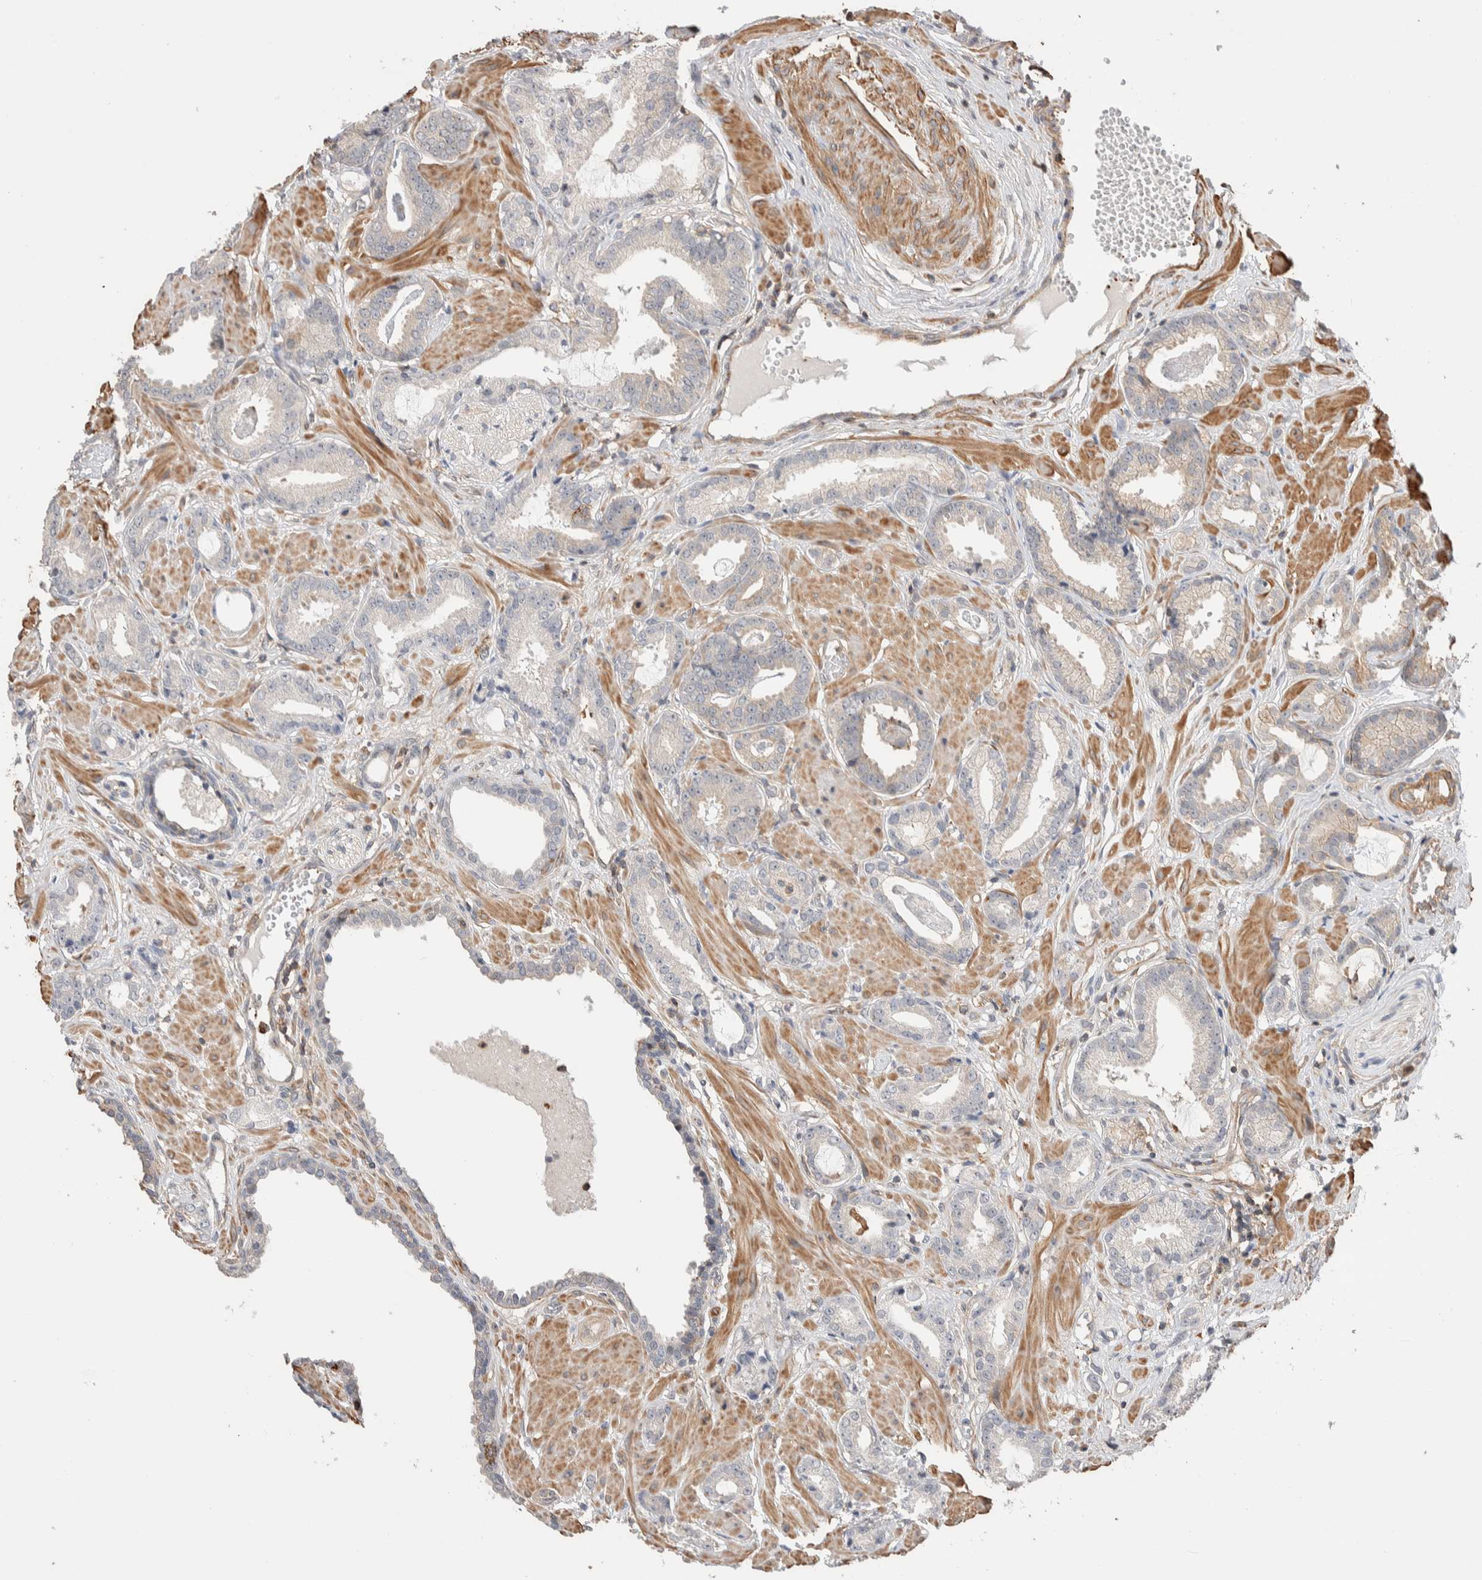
{"staining": {"intensity": "negative", "quantity": "none", "location": "none"}, "tissue": "prostate cancer", "cell_type": "Tumor cells", "image_type": "cancer", "snomed": [{"axis": "morphology", "description": "Adenocarcinoma, Low grade"}, {"axis": "topography", "description": "Prostate"}], "caption": "Prostate cancer (low-grade adenocarcinoma) was stained to show a protein in brown. There is no significant staining in tumor cells. Nuclei are stained in blue.", "gene": "ZNF704", "patient": {"sex": "male", "age": 53}}